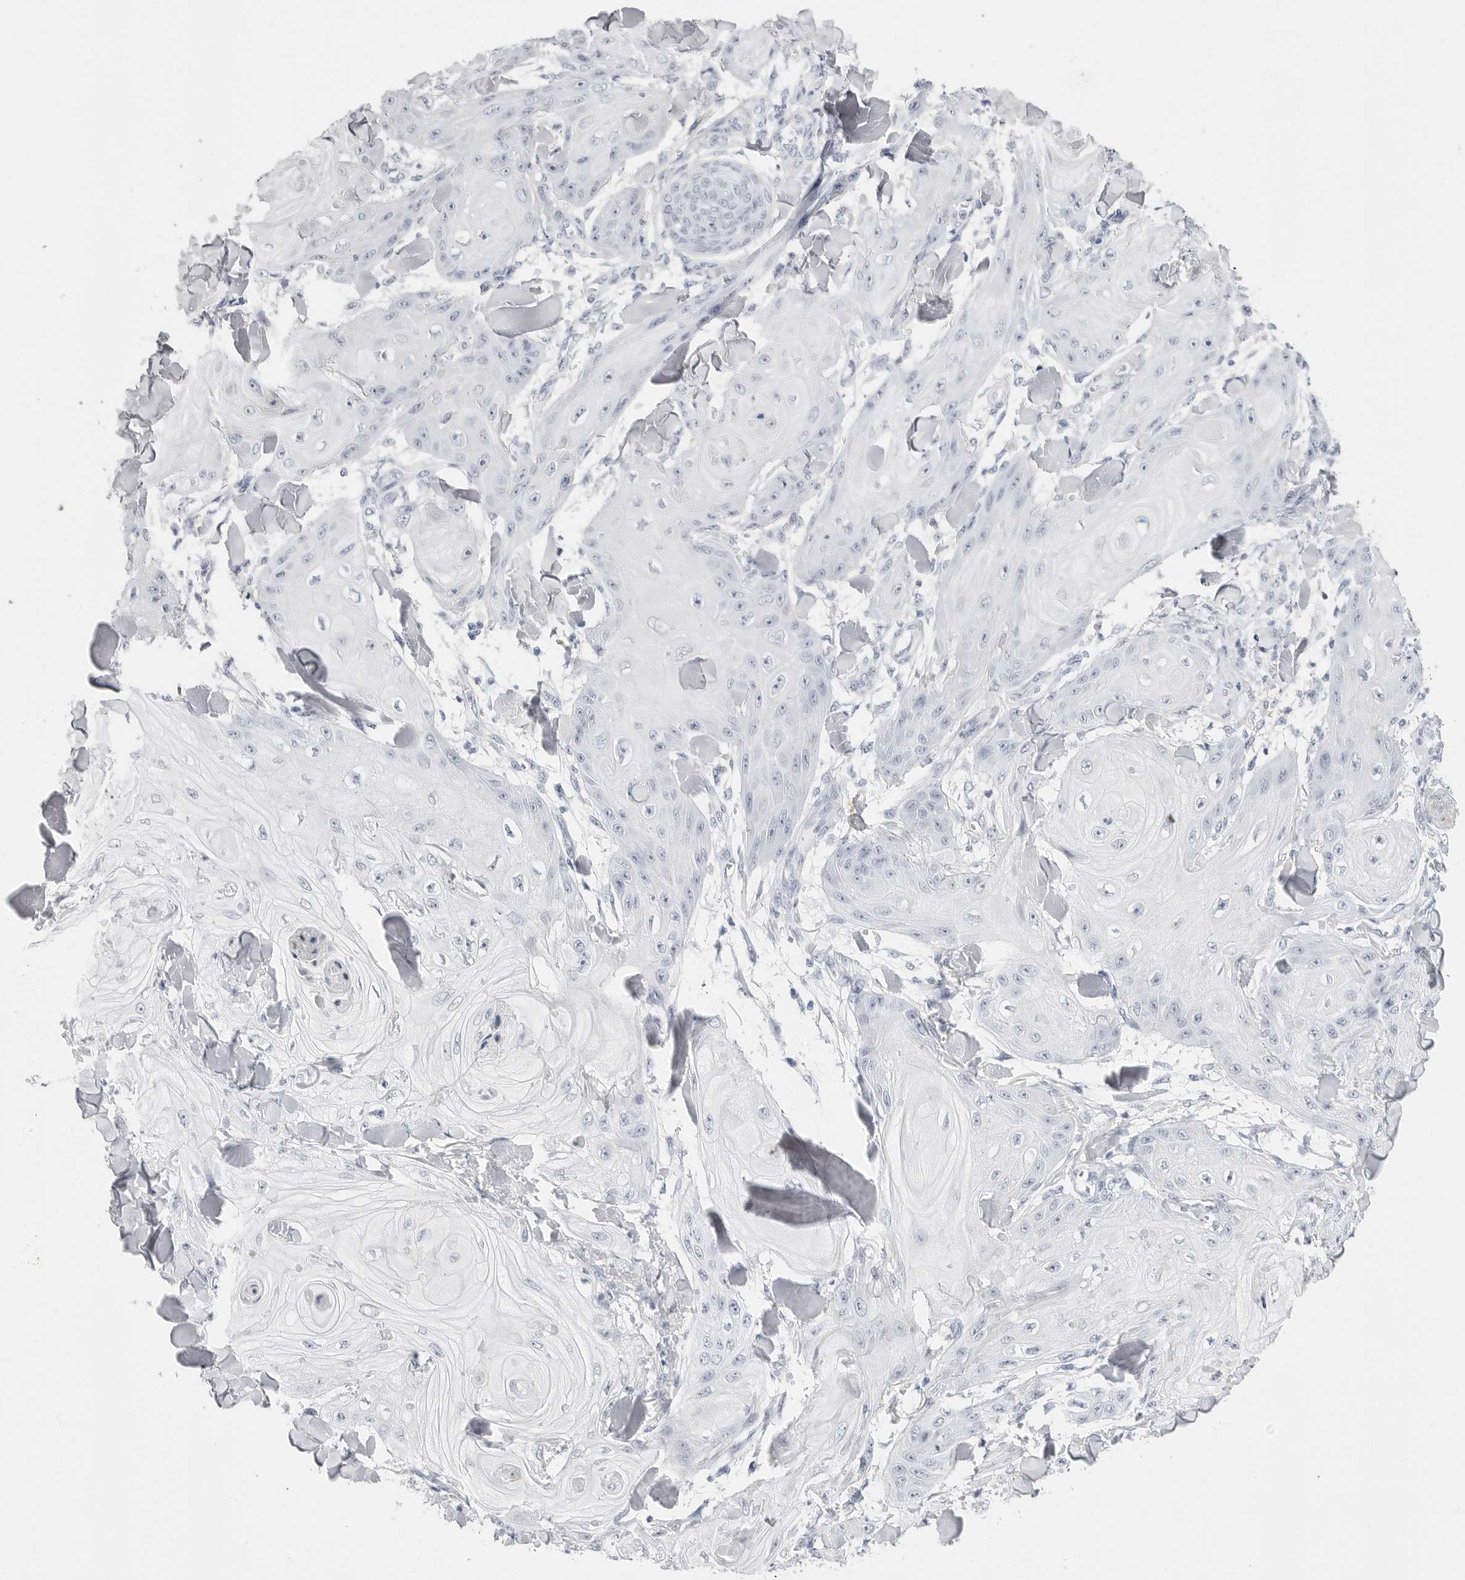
{"staining": {"intensity": "negative", "quantity": "none", "location": "none"}, "tissue": "skin cancer", "cell_type": "Tumor cells", "image_type": "cancer", "snomed": [{"axis": "morphology", "description": "Squamous cell carcinoma, NOS"}, {"axis": "topography", "description": "Skin"}], "caption": "DAB (3,3'-diaminobenzidine) immunohistochemical staining of skin squamous cell carcinoma displays no significant staining in tumor cells.", "gene": "TSSK1B", "patient": {"sex": "male", "age": 74}}